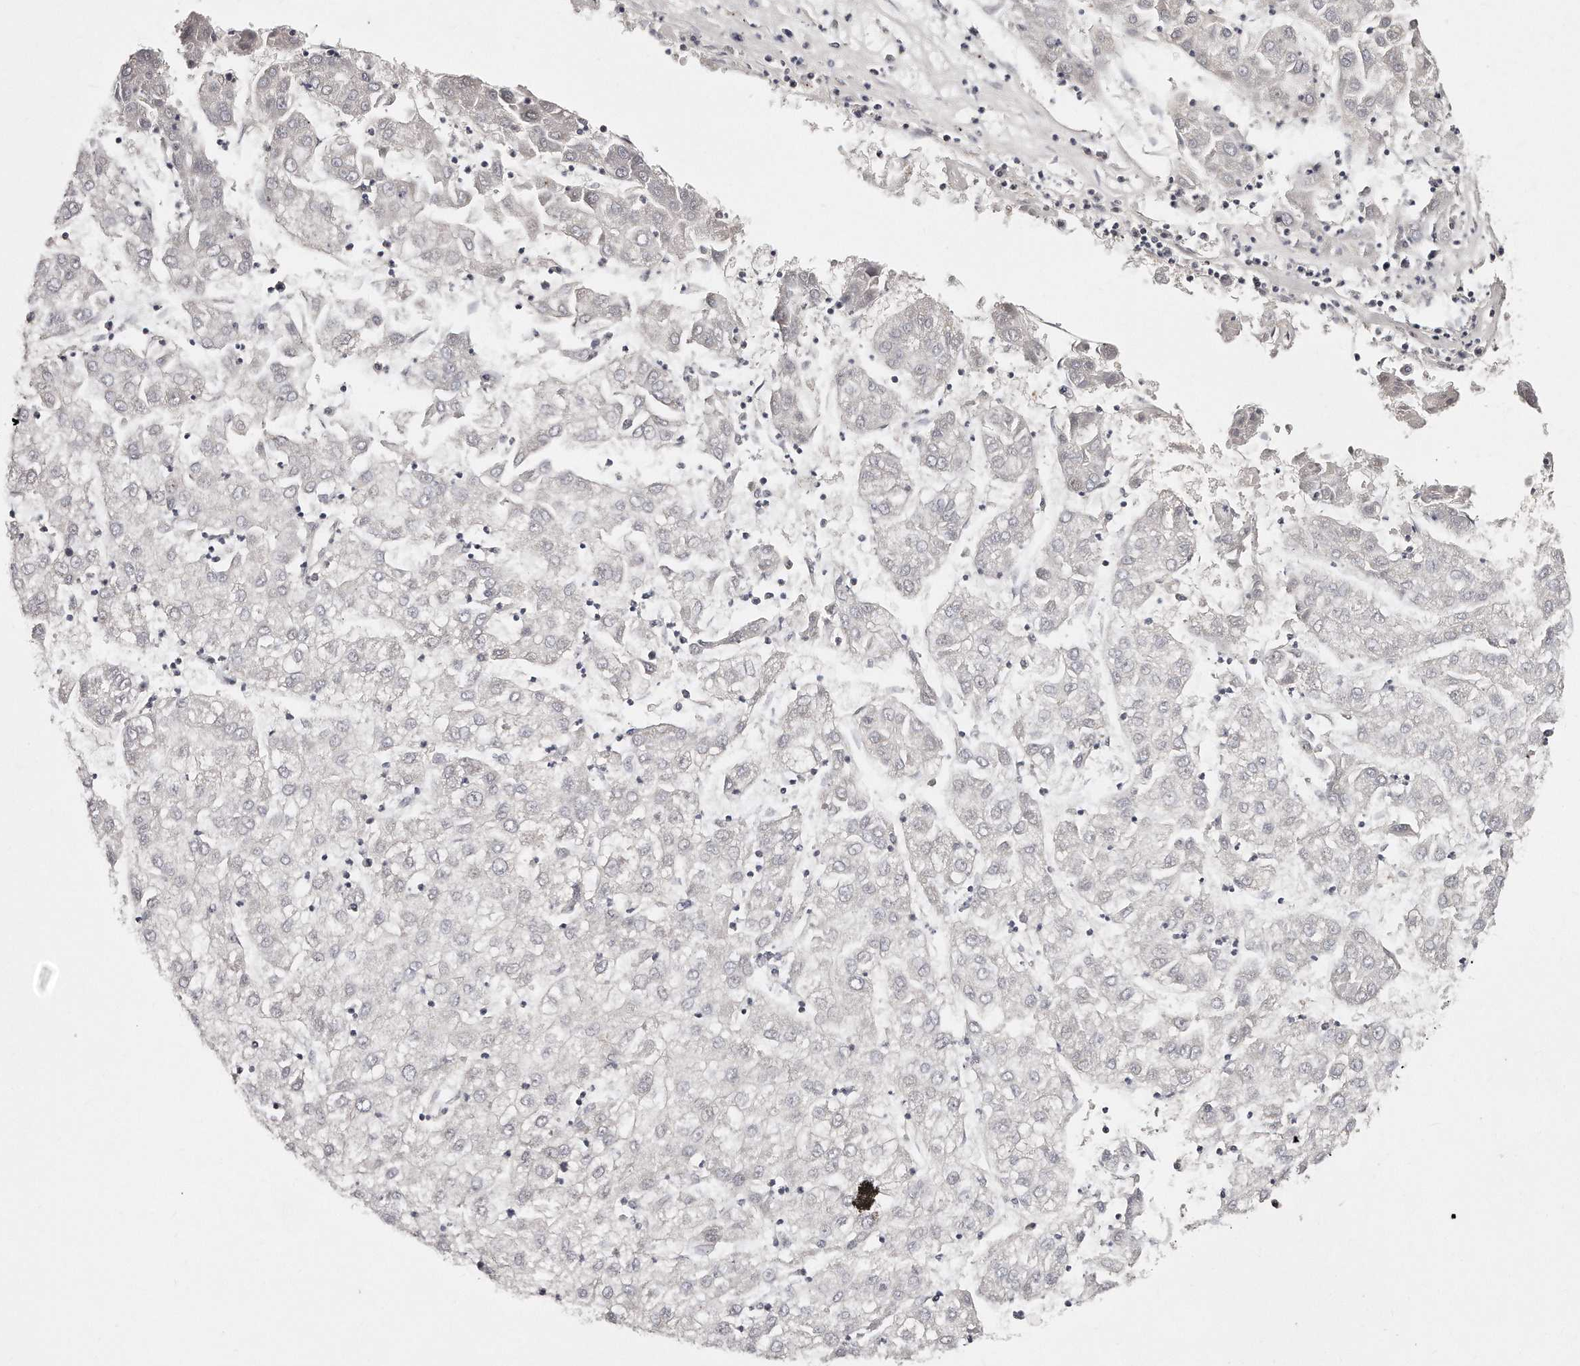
{"staining": {"intensity": "negative", "quantity": "none", "location": "none"}, "tissue": "liver cancer", "cell_type": "Tumor cells", "image_type": "cancer", "snomed": [{"axis": "morphology", "description": "Carcinoma, Hepatocellular, NOS"}, {"axis": "topography", "description": "Liver"}], "caption": "IHC micrograph of neoplastic tissue: liver hepatocellular carcinoma stained with DAB demonstrates no significant protein expression in tumor cells.", "gene": "CASZ1", "patient": {"sex": "male", "age": 72}}